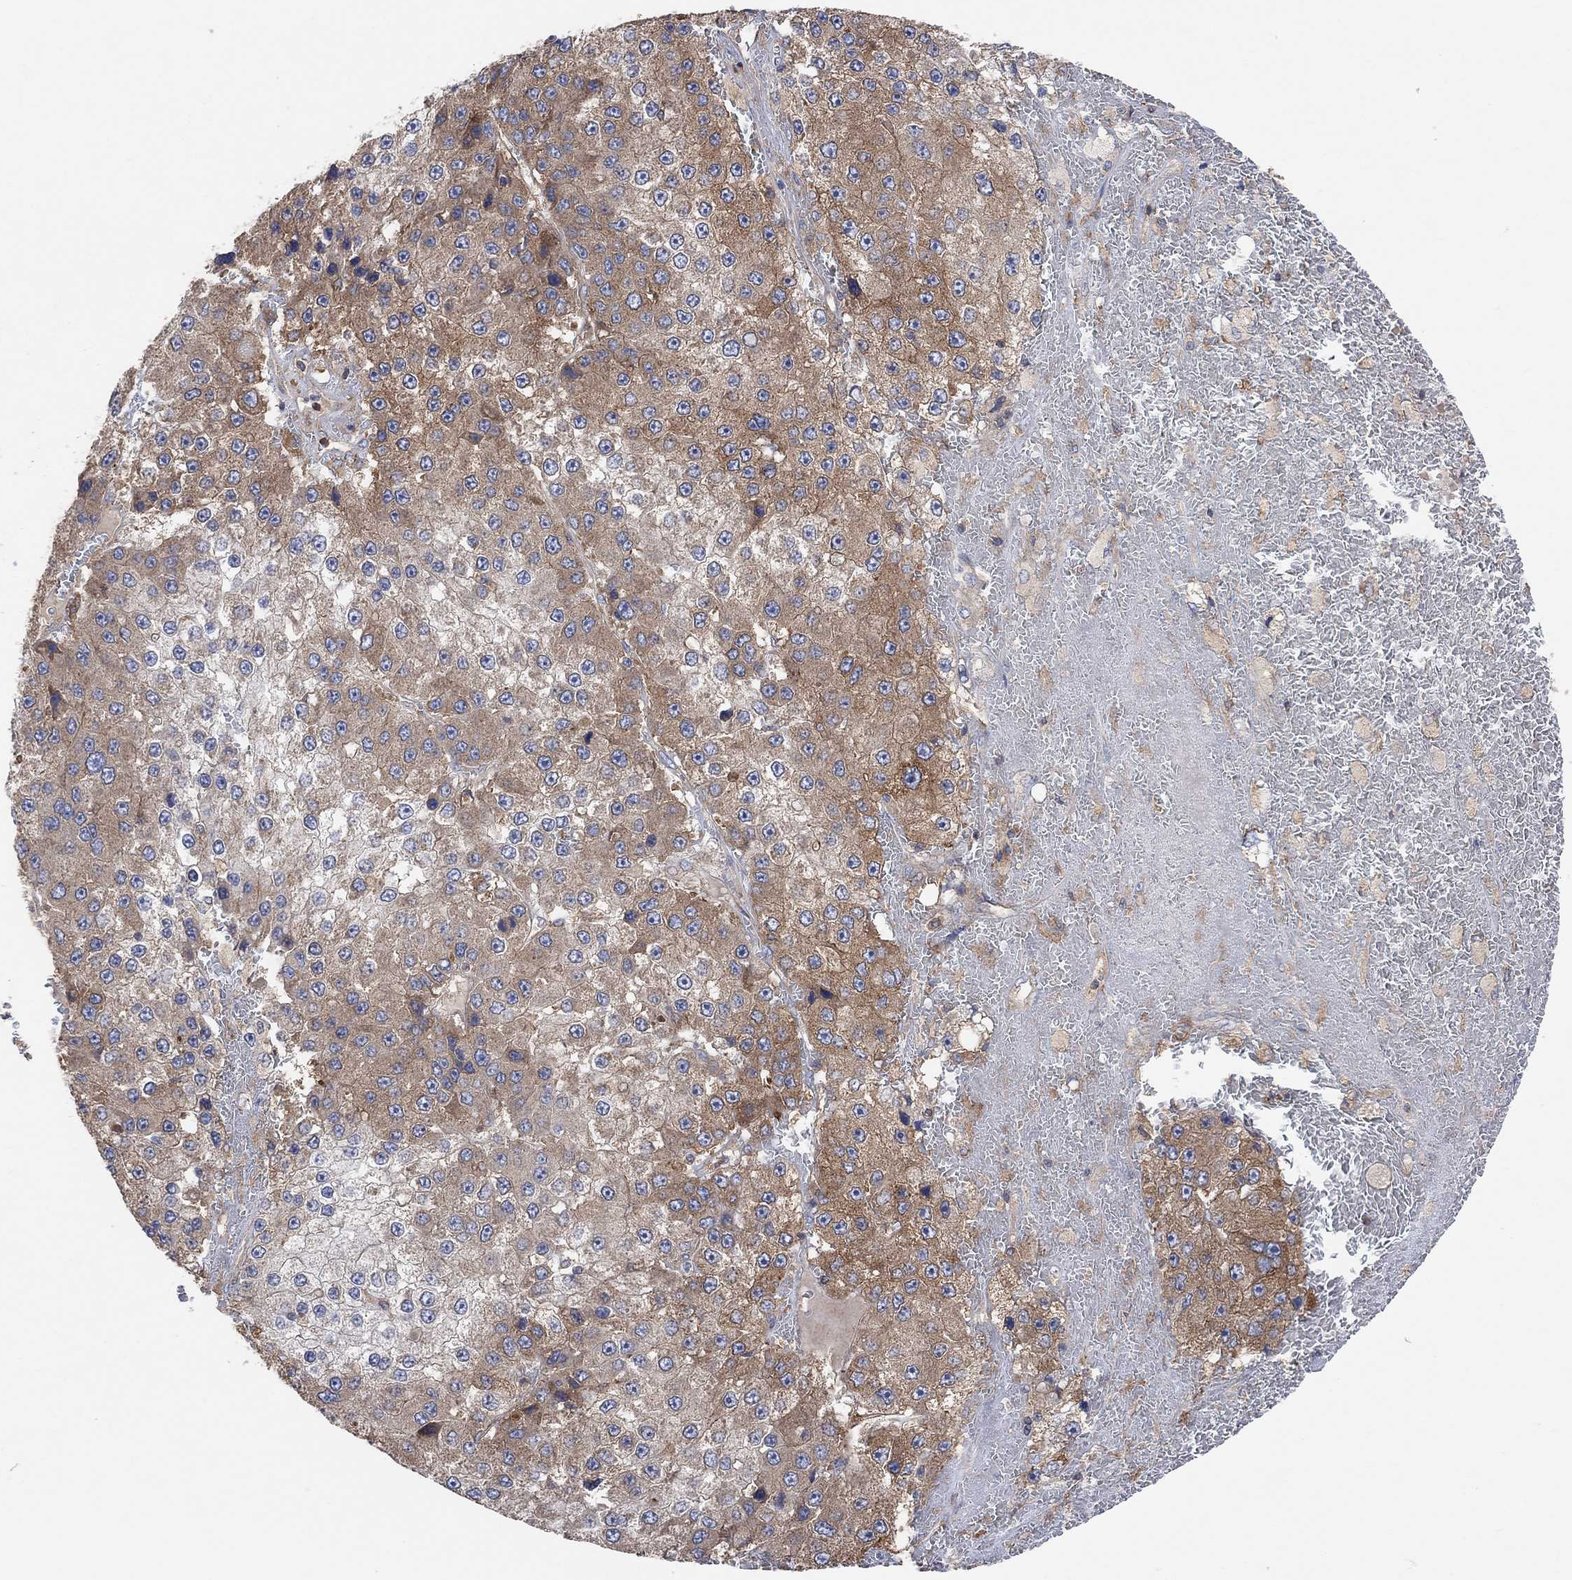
{"staining": {"intensity": "moderate", "quantity": ">75%", "location": "cytoplasmic/membranous"}, "tissue": "liver cancer", "cell_type": "Tumor cells", "image_type": "cancer", "snomed": [{"axis": "morphology", "description": "Carcinoma, Hepatocellular, NOS"}, {"axis": "topography", "description": "Liver"}], "caption": "Immunohistochemistry of human liver cancer (hepatocellular carcinoma) demonstrates medium levels of moderate cytoplasmic/membranous positivity in about >75% of tumor cells.", "gene": "BLOC1S3", "patient": {"sex": "female", "age": 73}}